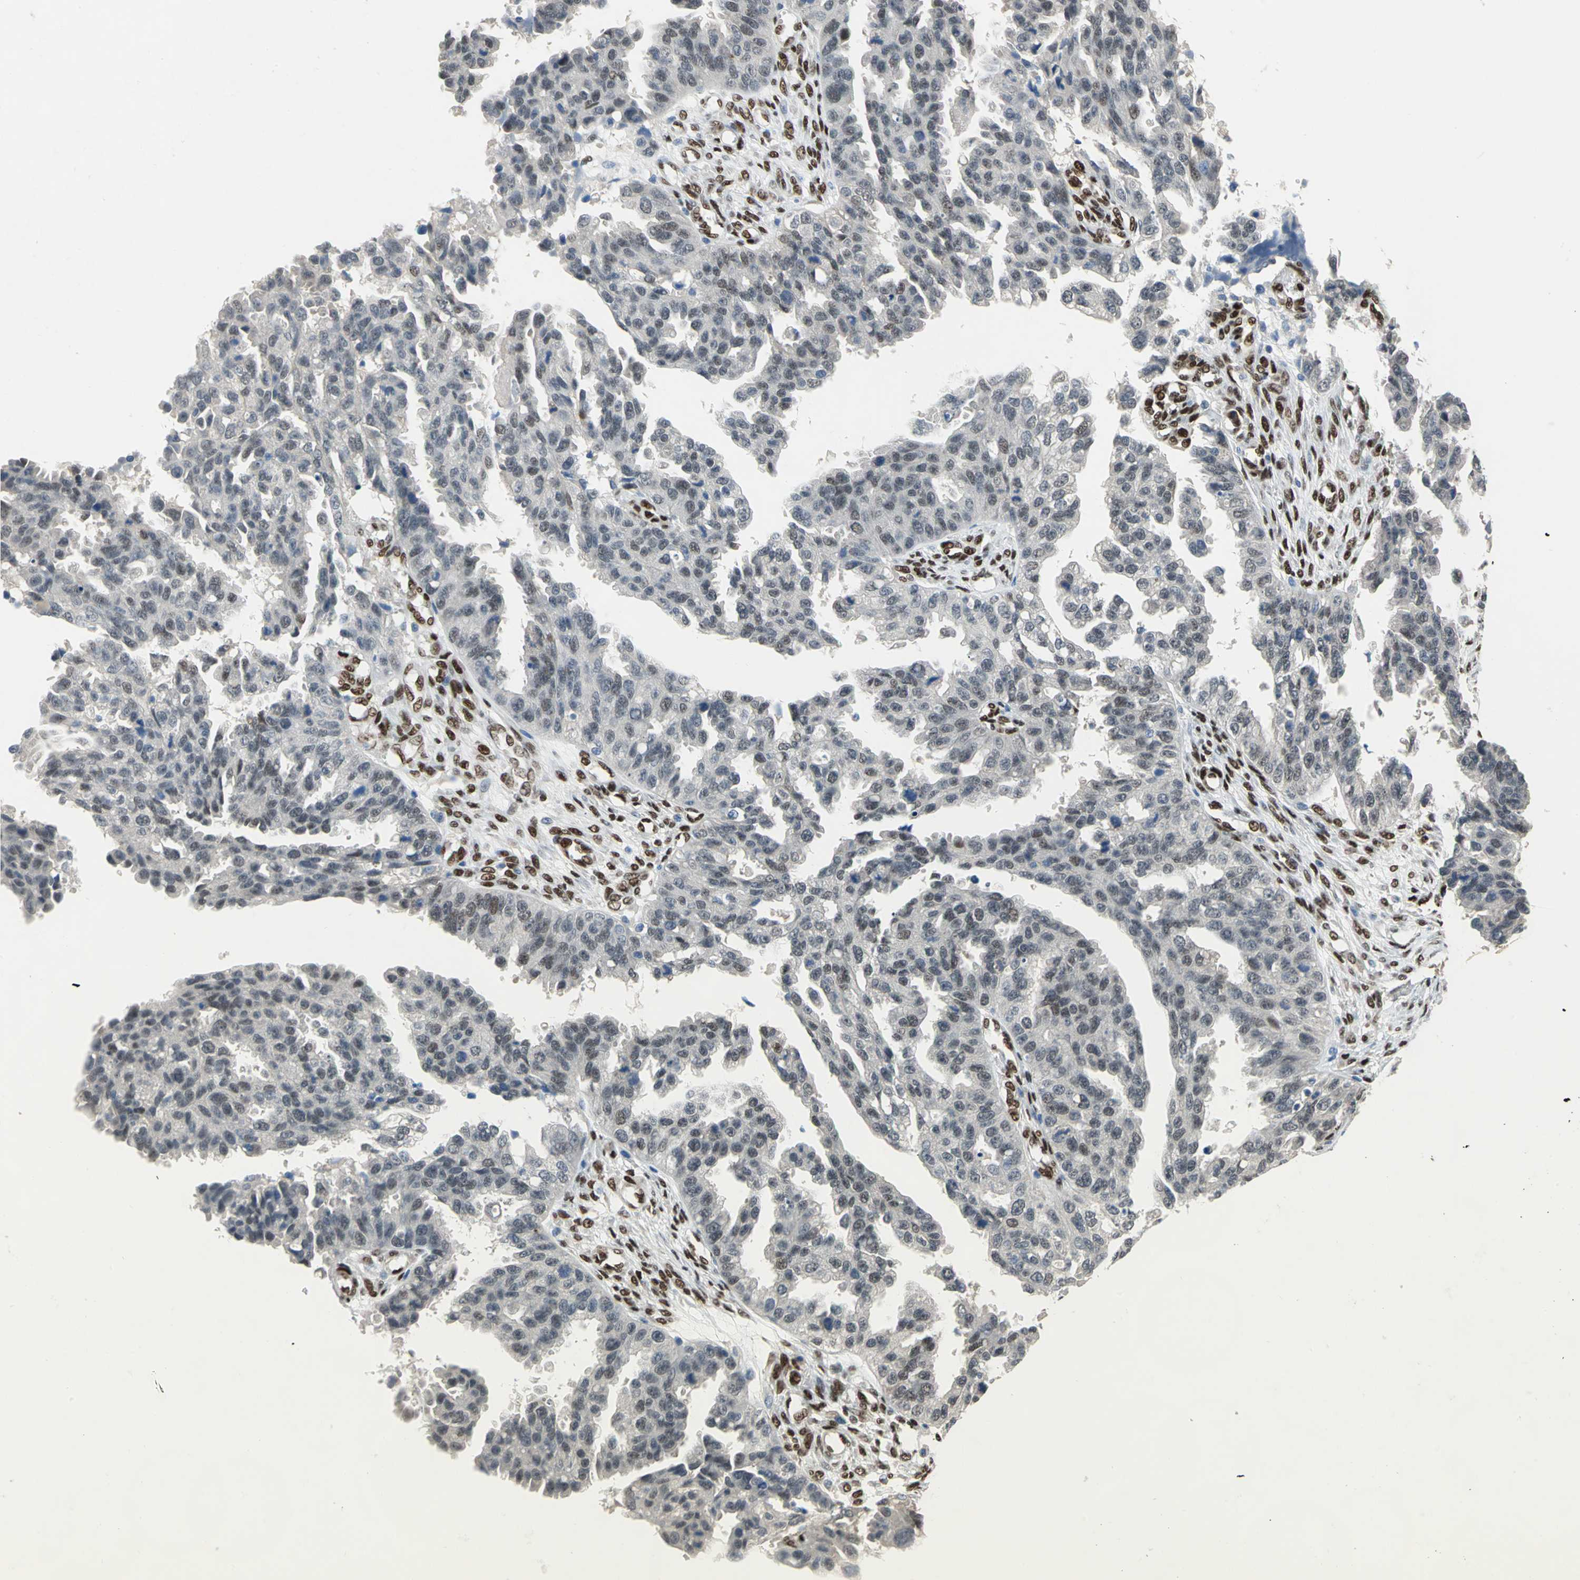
{"staining": {"intensity": "weak", "quantity": "25%-75%", "location": "cytoplasmic/membranous,nuclear"}, "tissue": "ovarian cancer", "cell_type": "Tumor cells", "image_type": "cancer", "snomed": [{"axis": "morphology", "description": "Carcinoma, NOS"}, {"axis": "topography", "description": "Soft tissue"}, {"axis": "topography", "description": "Ovary"}], "caption": "Brown immunohistochemical staining in human ovarian cancer (carcinoma) reveals weak cytoplasmic/membranous and nuclear staining in about 25%-75% of tumor cells.", "gene": "RBFOX2", "patient": {"sex": "female", "age": 54}}